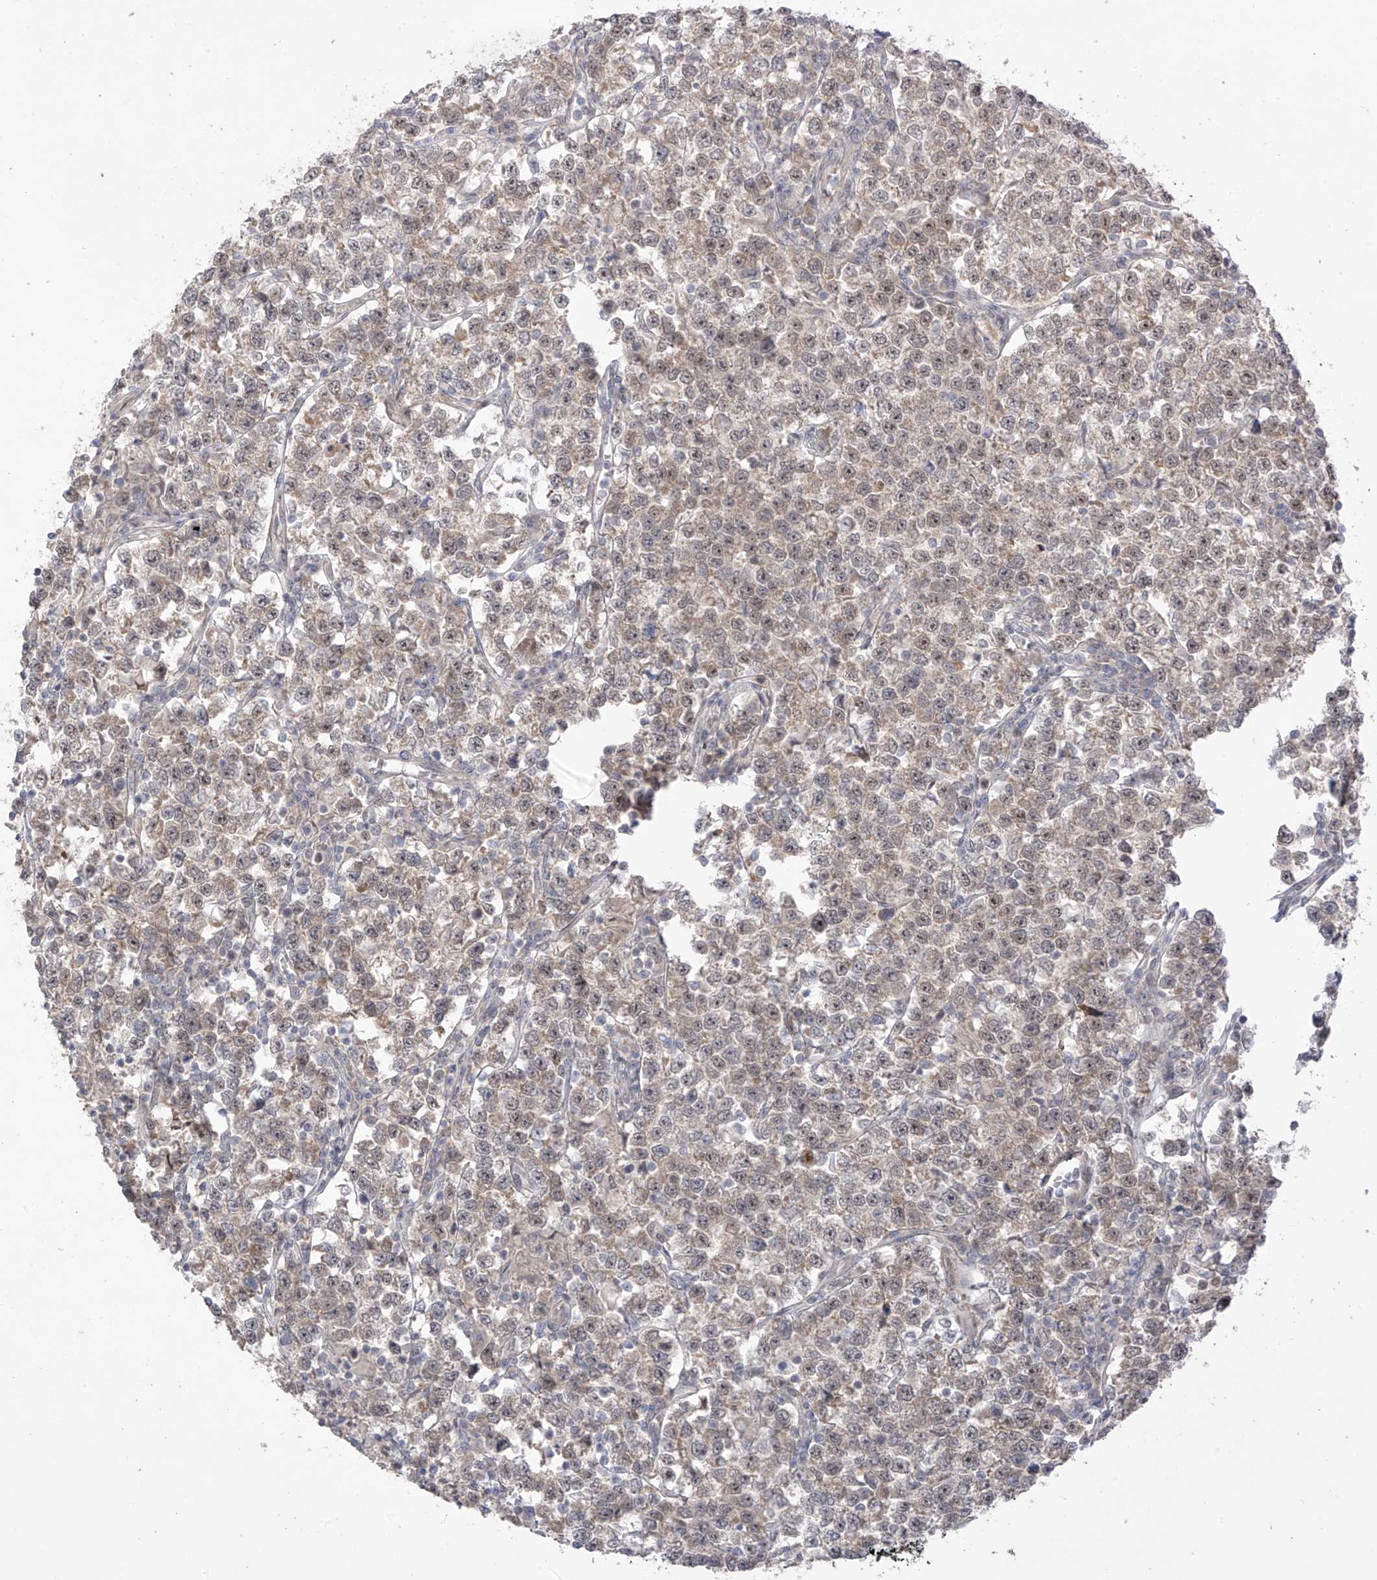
{"staining": {"intensity": "weak", "quantity": ">75%", "location": "nuclear"}, "tissue": "testis cancer", "cell_type": "Tumor cells", "image_type": "cancer", "snomed": [{"axis": "morphology", "description": "Normal tissue, NOS"}, {"axis": "morphology", "description": "Seminoma, NOS"}, {"axis": "topography", "description": "Testis"}], "caption": "High-magnification brightfield microscopy of testis cancer (seminoma) stained with DAB (brown) and counterstained with hematoxylin (blue). tumor cells exhibit weak nuclear positivity is identified in about>75% of cells. The staining is performed using DAB (3,3'-diaminobenzidine) brown chromogen to label protein expression. The nuclei are counter-stained blue using hematoxylin.", "gene": "OGT", "patient": {"sex": "male", "age": 43}}